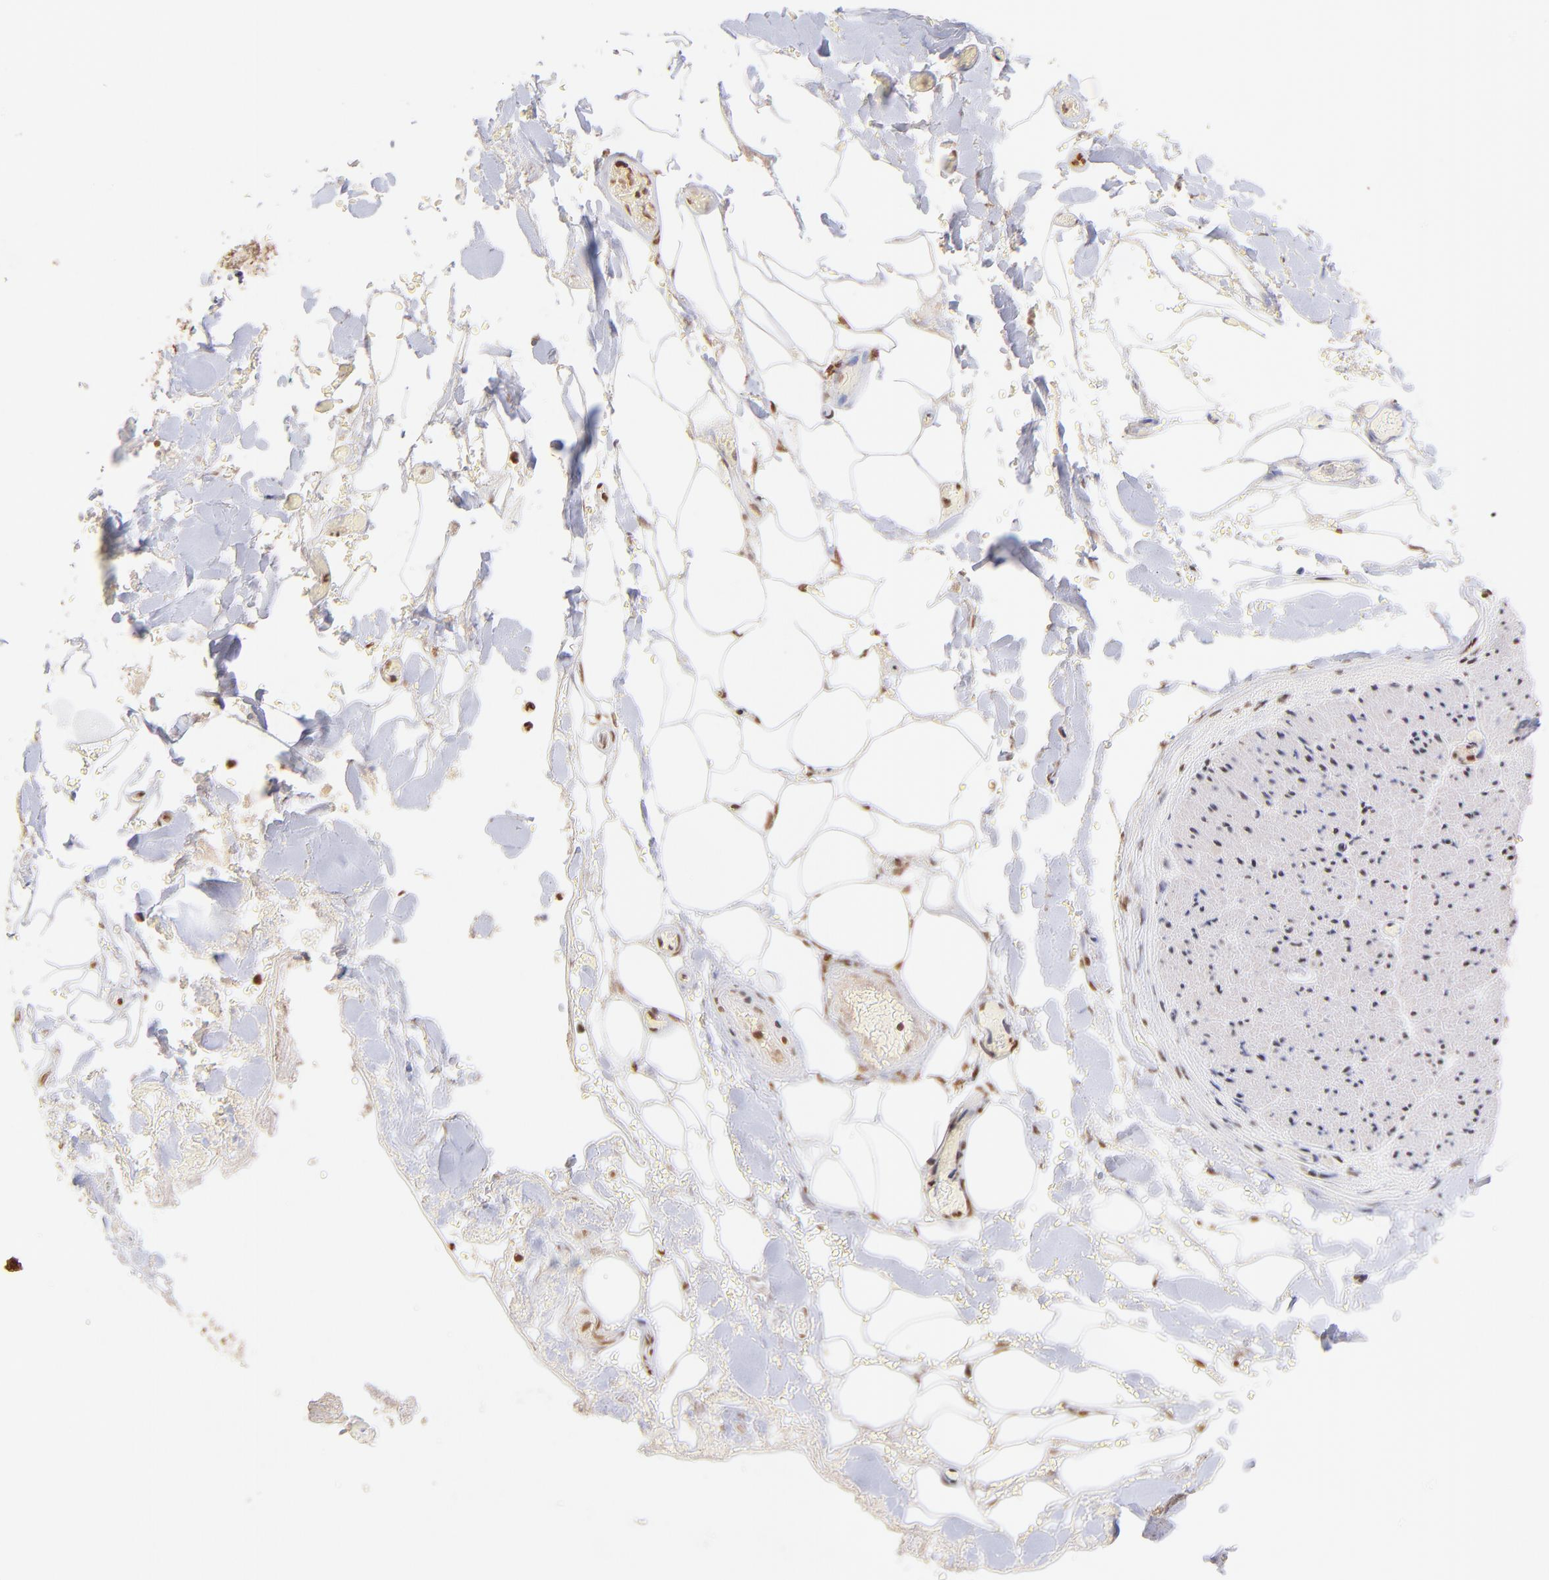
{"staining": {"intensity": "strong", "quantity": ">75%", "location": "nuclear"}, "tissue": "adipose tissue", "cell_type": "Adipocytes", "image_type": "normal", "snomed": [{"axis": "morphology", "description": "Normal tissue, NOS"}, {"axis": "morphology", "description": "Cholangiocarcinoma"}, {"axis": "topography", "description": "Liver"}, {"axis": "topography", "description": "Peripheral nerve tissue"}], "caption": "Brown immunohistochemical staining in benign adipose tissue shows strong nuclear positivity in about >75% of adipocytes. Nuclei are stained in blue.", "gene": "WDR25", "patient": {"sex": "male", "age": 50}}